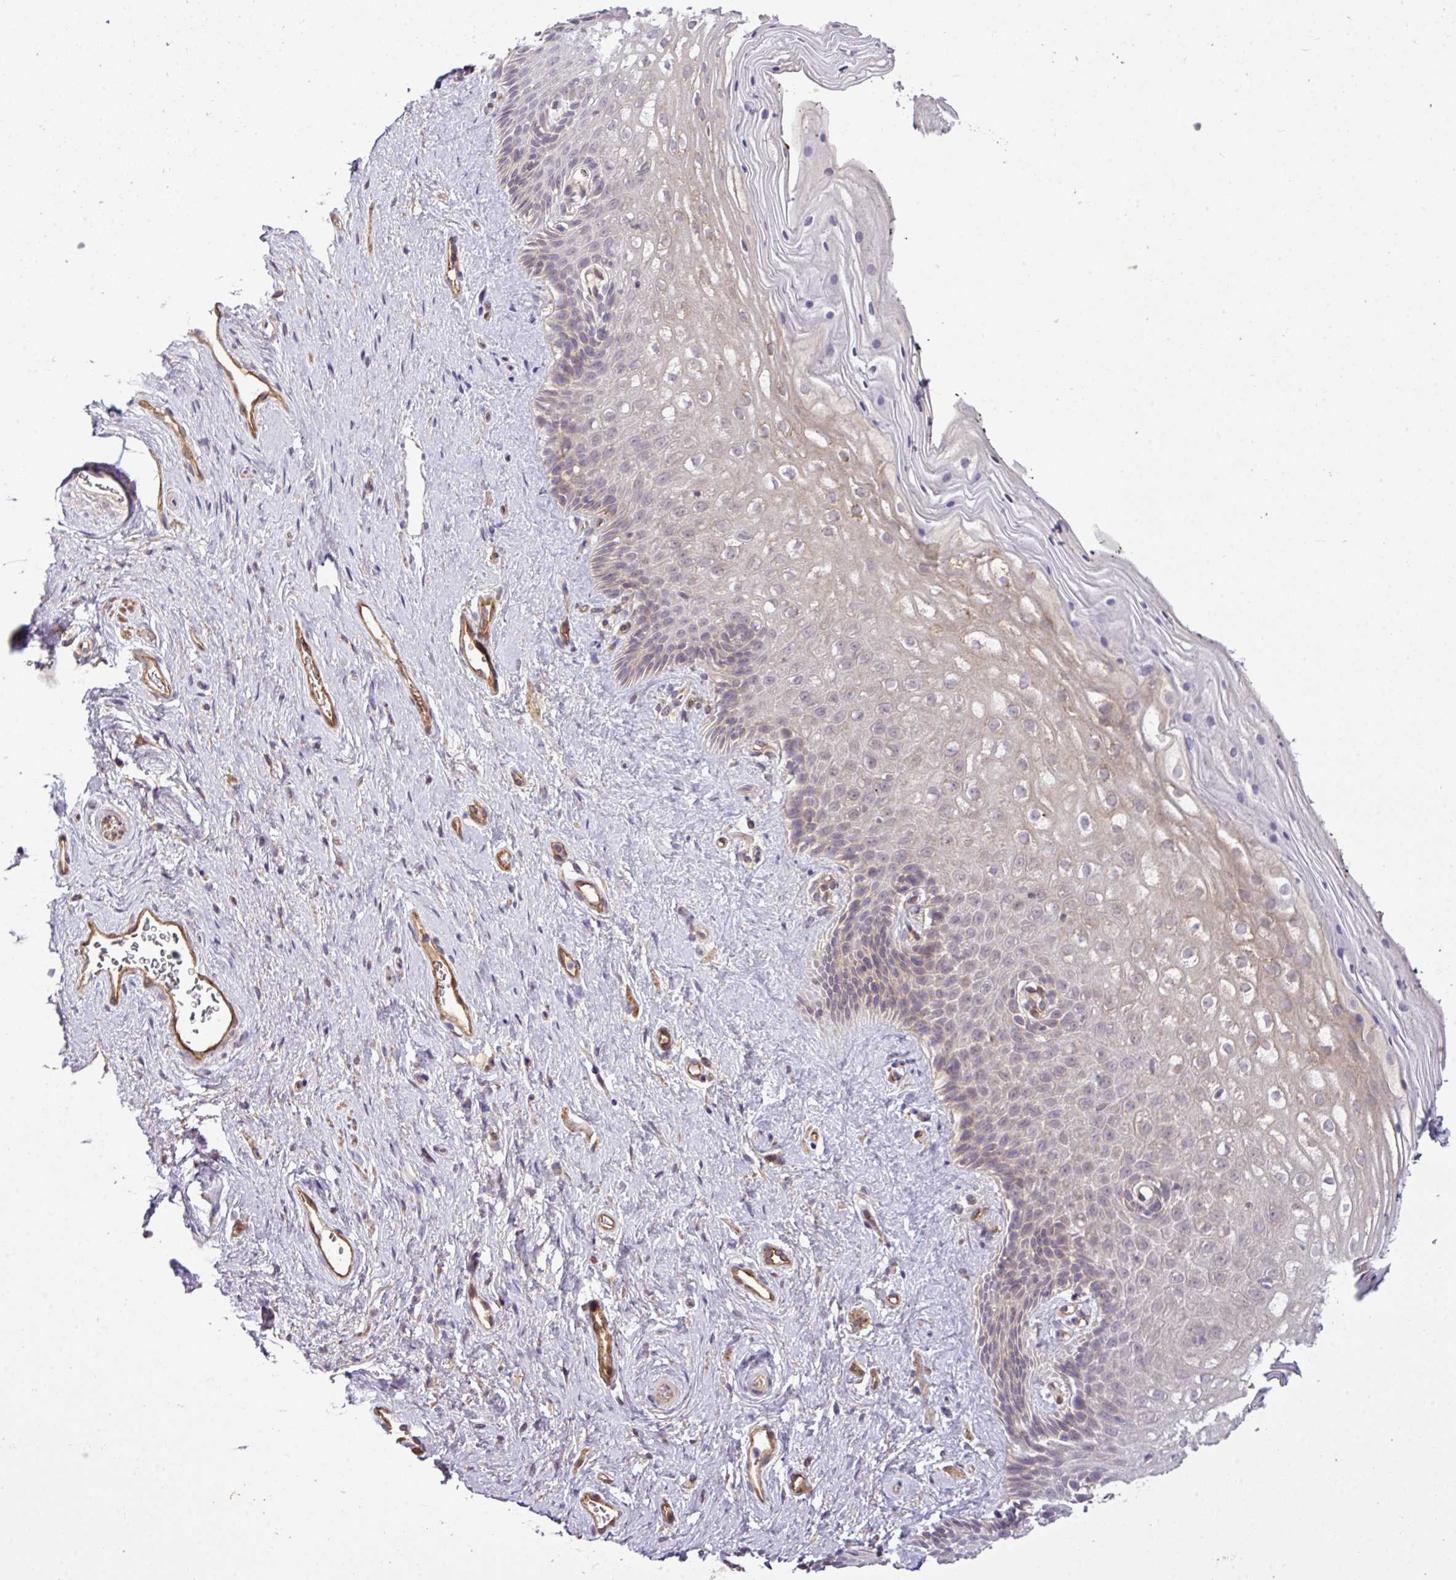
{"staining": {"intensity": "weak", "quantity": "25%-75%", "location": "cytoplasmic/membranous"}, "tissue": "vagina", "cell_type": "Squamous epithelial cells", "image_type": "normal", "snomed": [{"axis": "morphology", "description": "Normal tissue, NOS"}, {"axis": "topography", "description": "Vagina"}], "caption": "Immunohistochemical staining of normal human vagina shows 25%-75% levels of weak cytoplasmic/membranous protein staining in about 25%-75% of squamous epithelial cells.", "gene": "XIAP", "patient": {"sex": "female", "age": 47}}